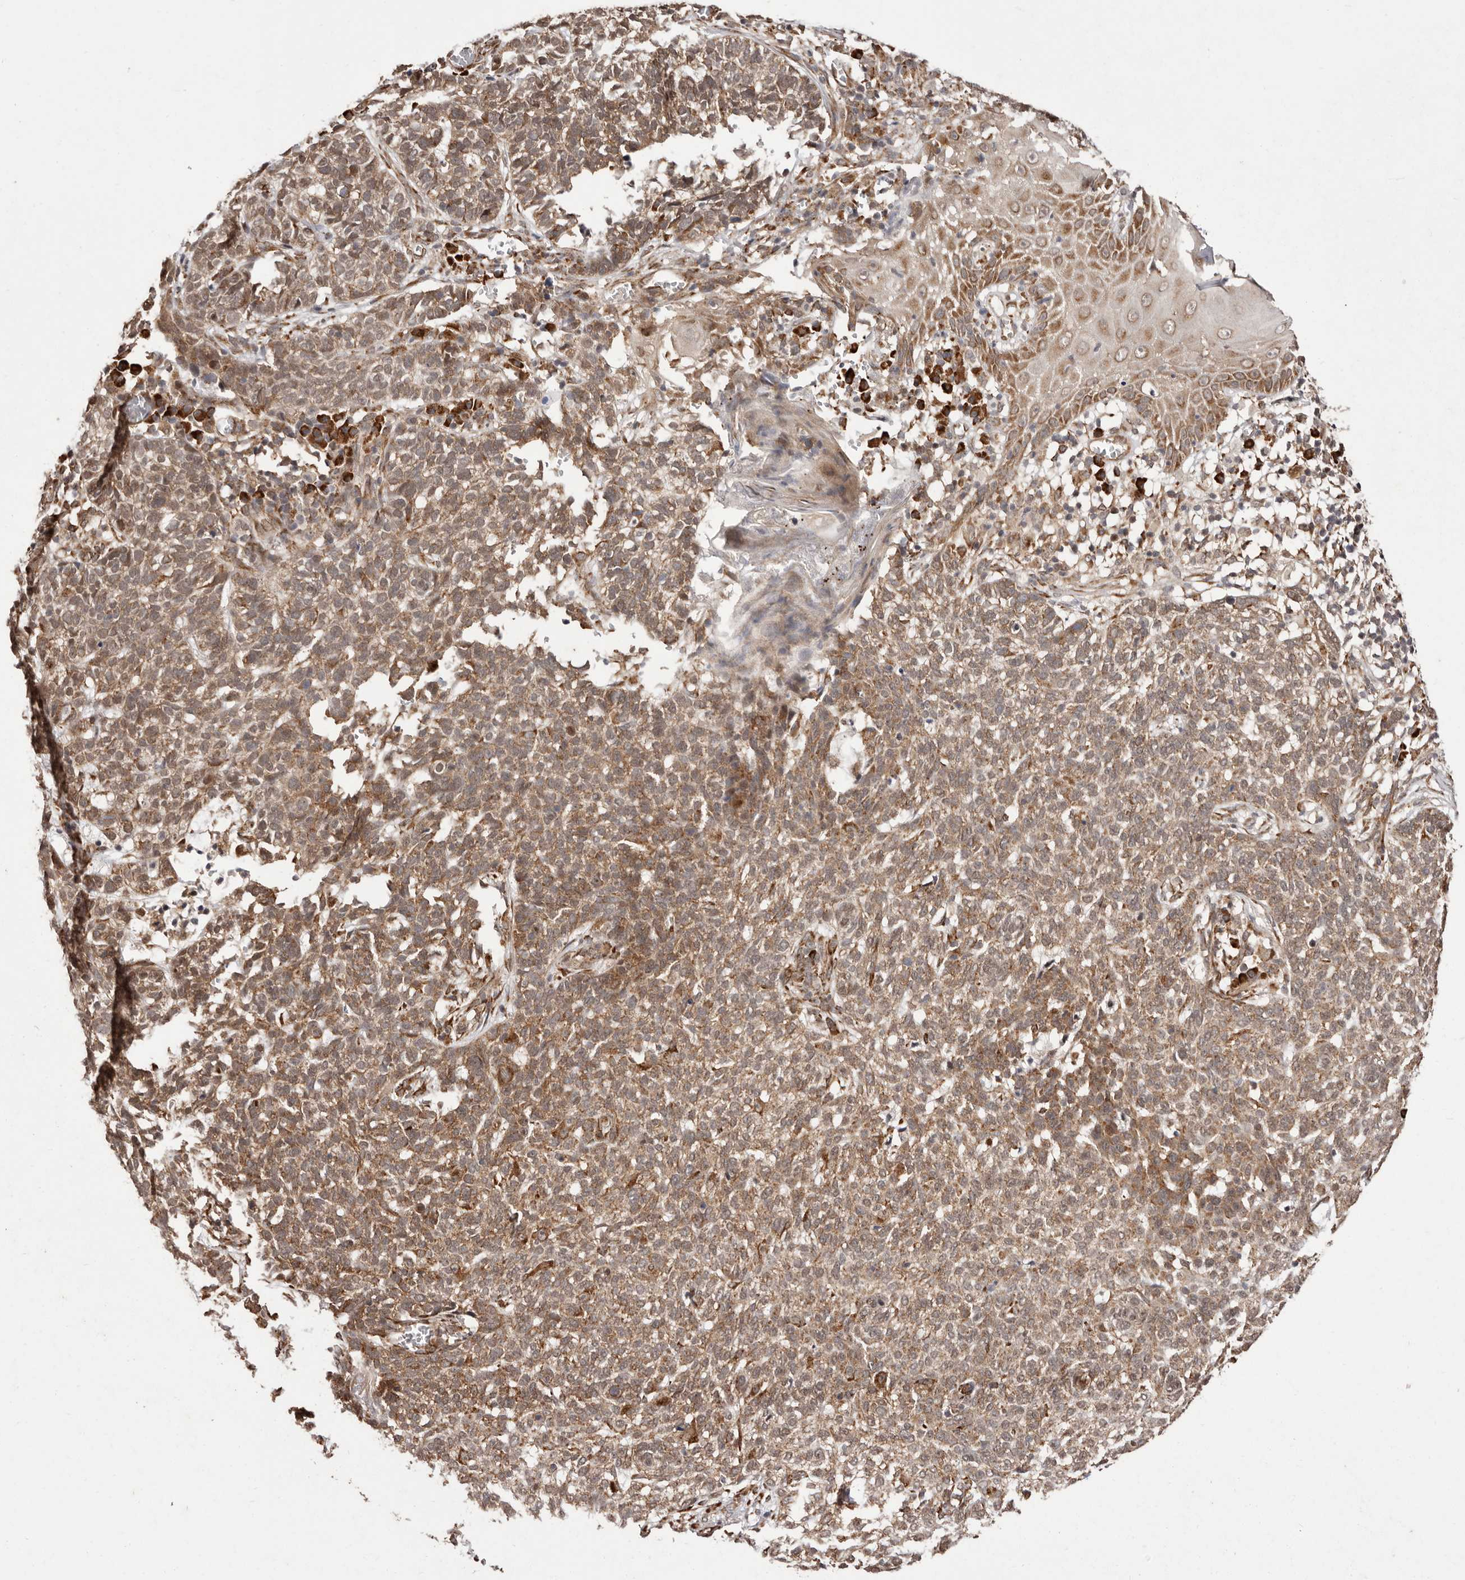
{"staining": {"intensity": "moderate", "quantity": ">75%", "location": "cytoplasmic/membranous"}, "tissue": "skin cancer", "cell_type": "Tumor cells", "image_type": "cancer", "snomed": [{"axis": "morphology", "description": "Basal cell carcinoma"}, {"axis": "topography", "description": "Skin"}], "caption": "Moderate cytoplasmic/membranous positivity is present in approximately >75% of tumor cells in skin basal cell carcinoma.", "gene": "LRGUK", "patient": {"sex": "male", "age": 85}}